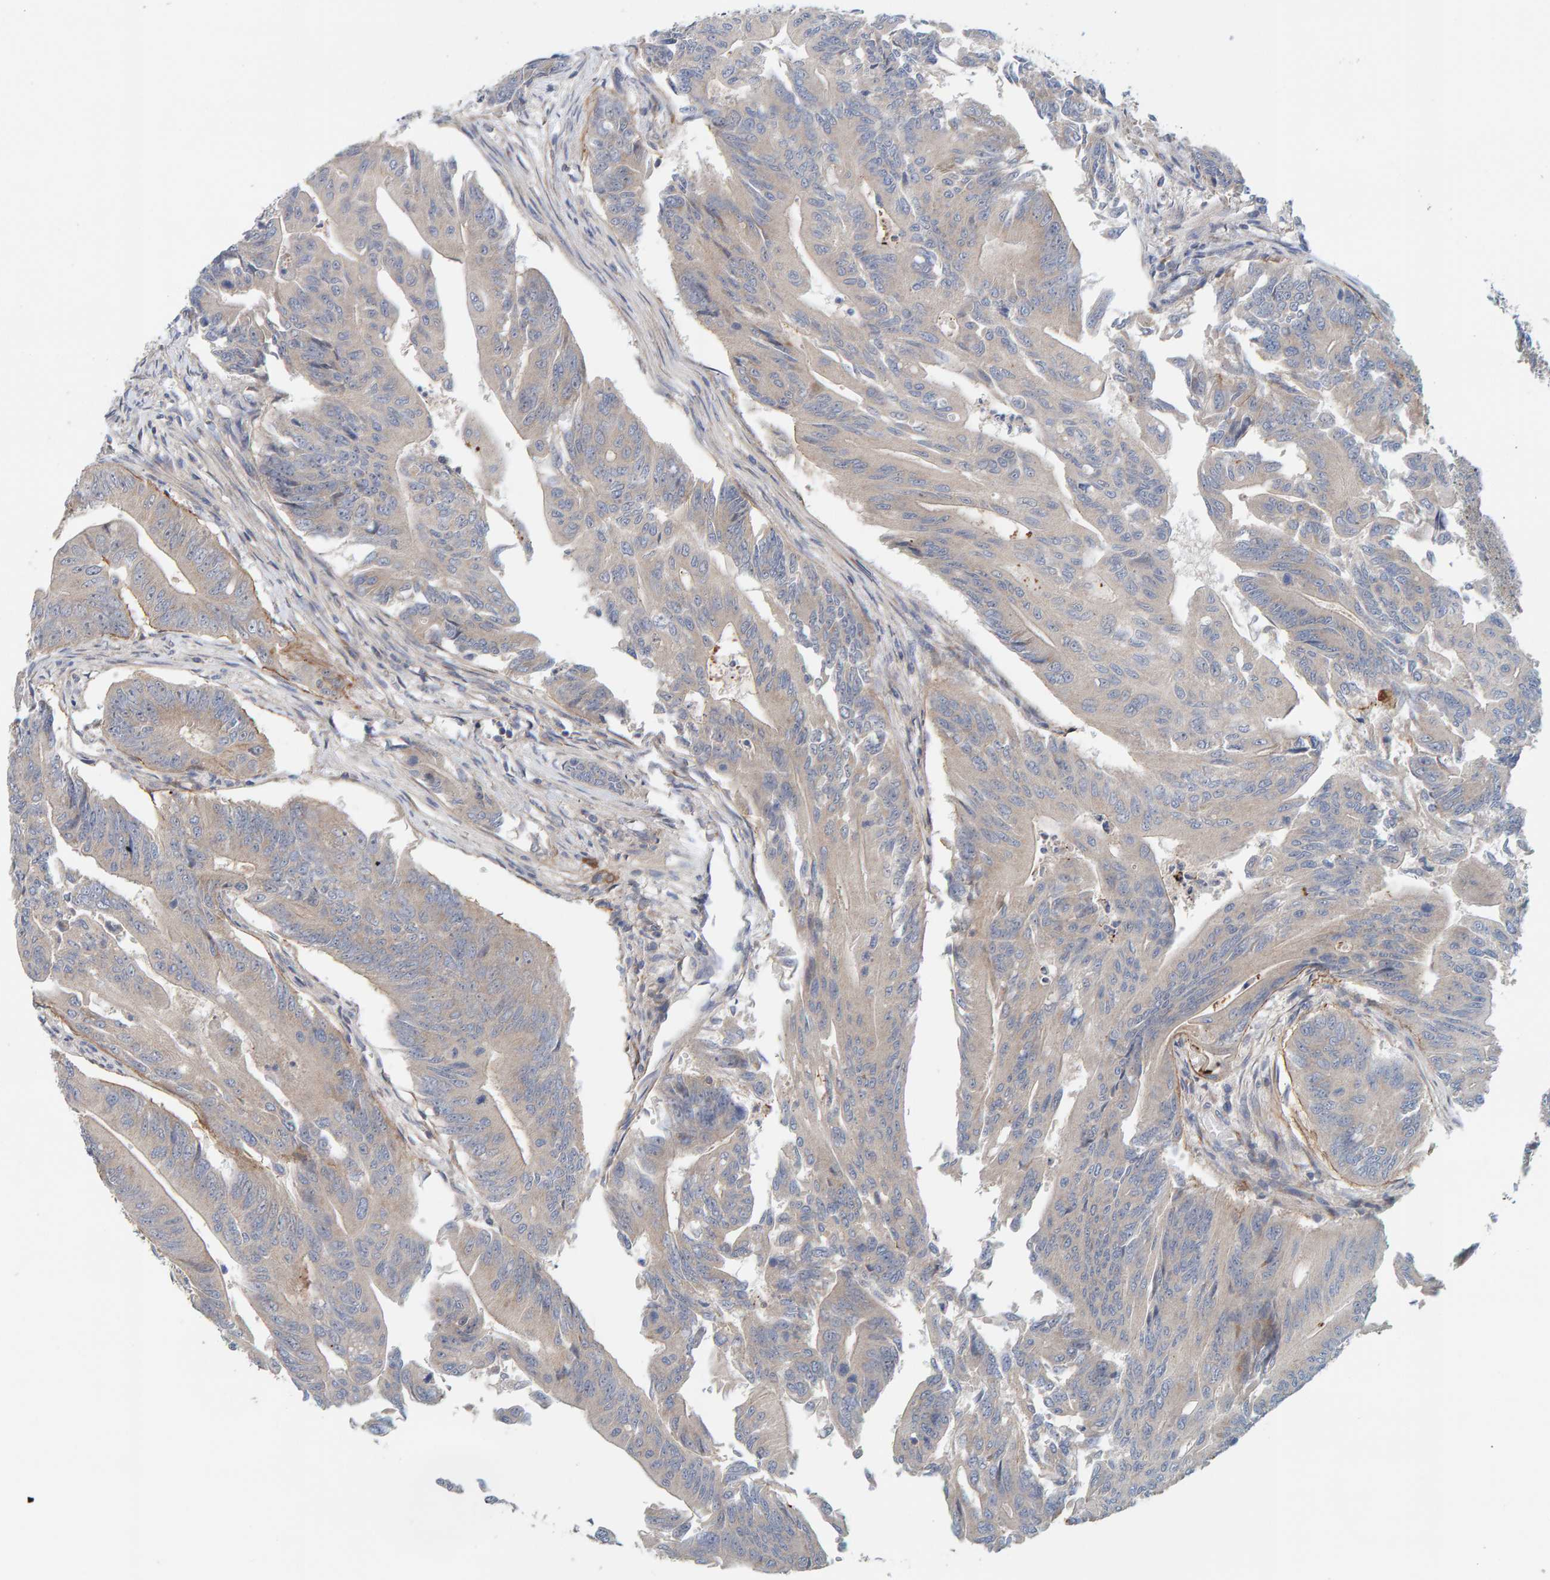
{"staining": {"intensity": "weak", "quantity": "25%-75%", "location": "cytoplasmic/membranous"}, "tissue": "colorectal cancer", "cell_type": "Tumor cells", "image_type": "cancer", "snomed": [{"axis": "morphology", "description": "Adenoma, NOS"}, {"axis": "morphology", "description": "Adenocarcinoma, NOS"}, {"axis": "topography", "description": "Colon"}], "caption": "Colorectal cancer tissue demonstrates weak cytoplasmic/membranous staining in about 25%-75% of tumor cells (brown staining indicates protein expression, while blue staining denotes nuclei).", "gene": "CCM2", "patient": {"sex": "male", "age": 79}}